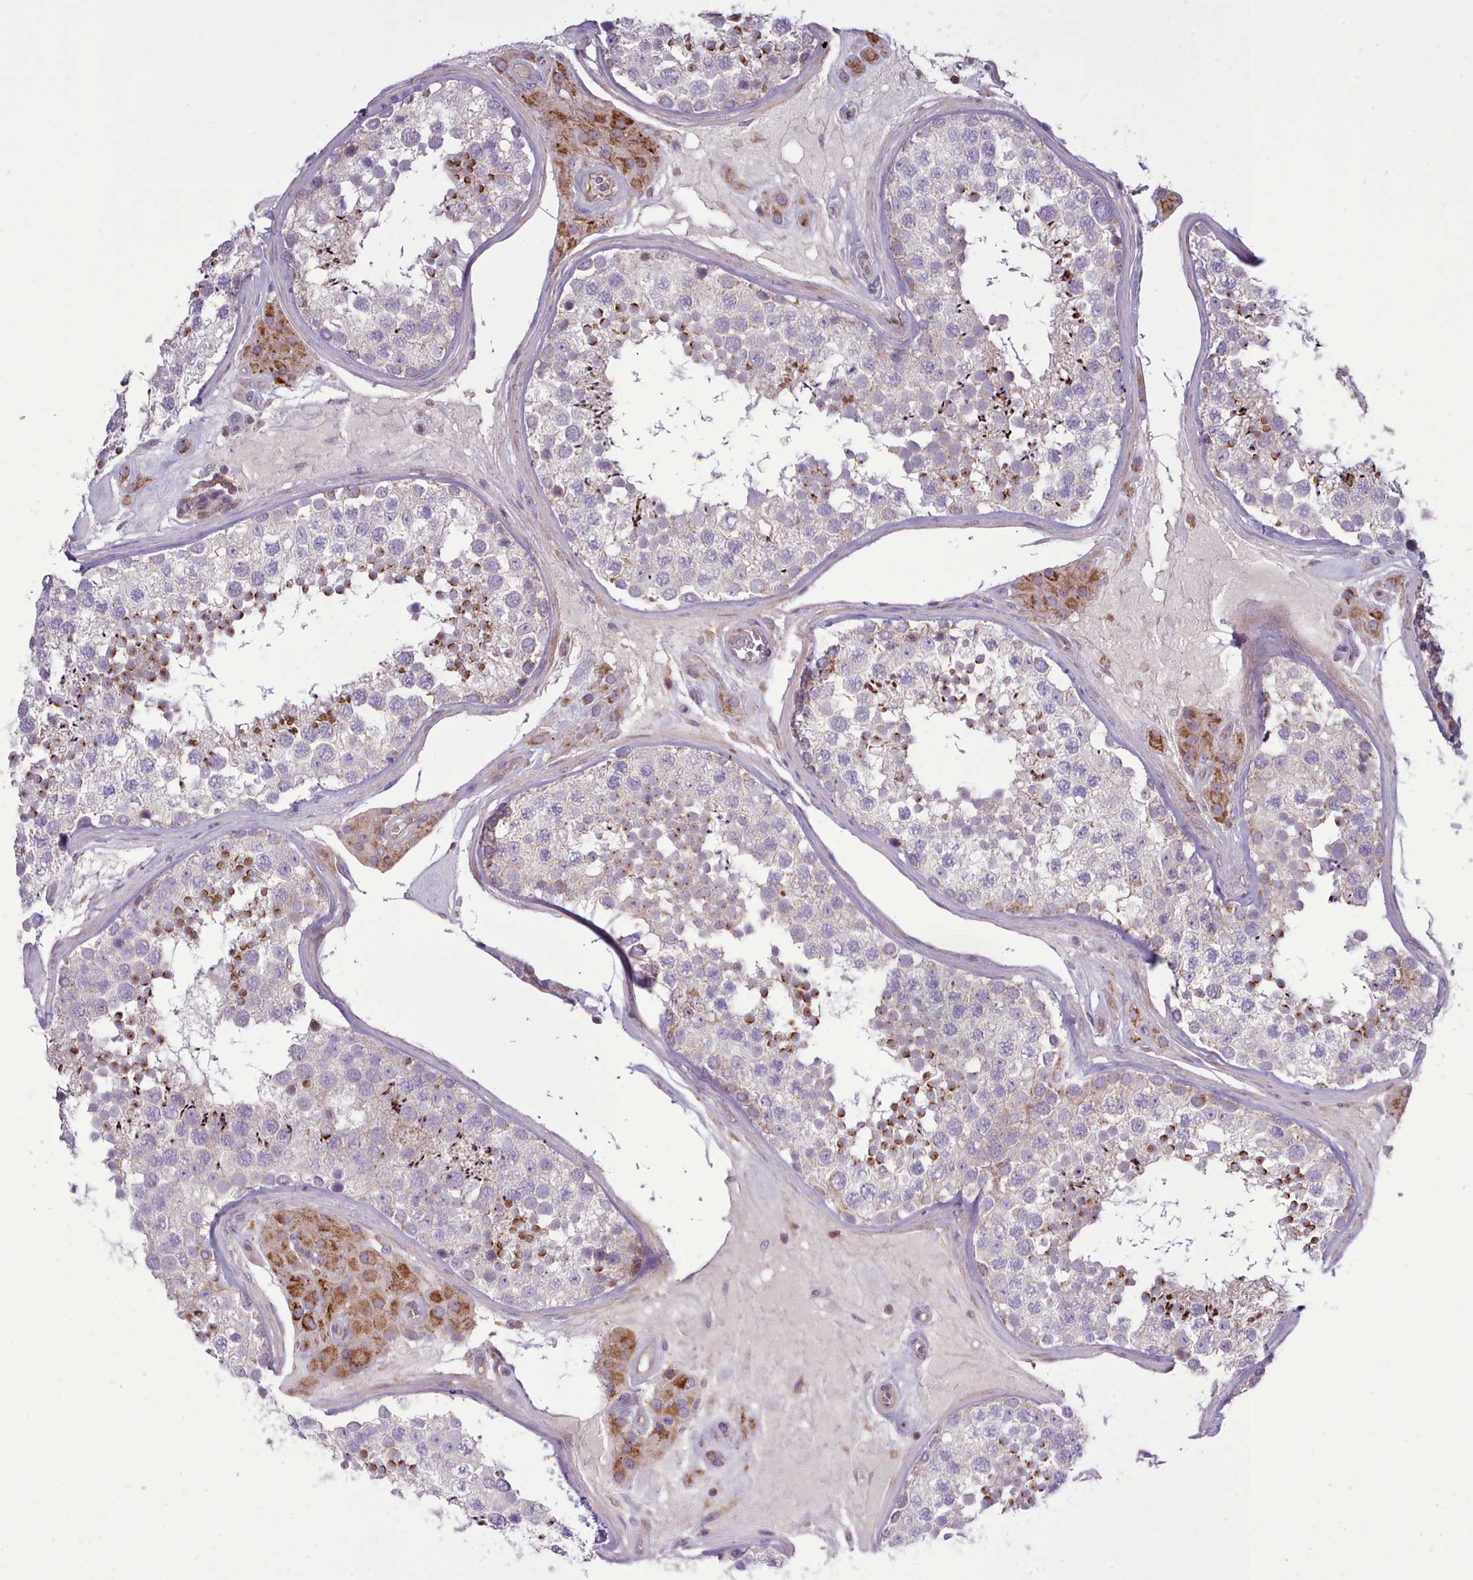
{"staining": {"intensity": "moderate", "quantity": "<25%", "location": "cytoplasmic/membranous"}, "tissue": "testis", "cell_type": "Cells in seminiferous ducts", "image_type": "normal", "snomed": [{"axis": "morphology", "description": "Normal tissue, NOS"}, {"axis": "topography", "description": "Testis"}], "caption": "Moderate cytoplasmic/membranous protein positivity is seen in approximately <25% of cells in seminiferous ducts in testis.", "gene": "TENT4B", "patient": {"sex": "male", "age": 46}}